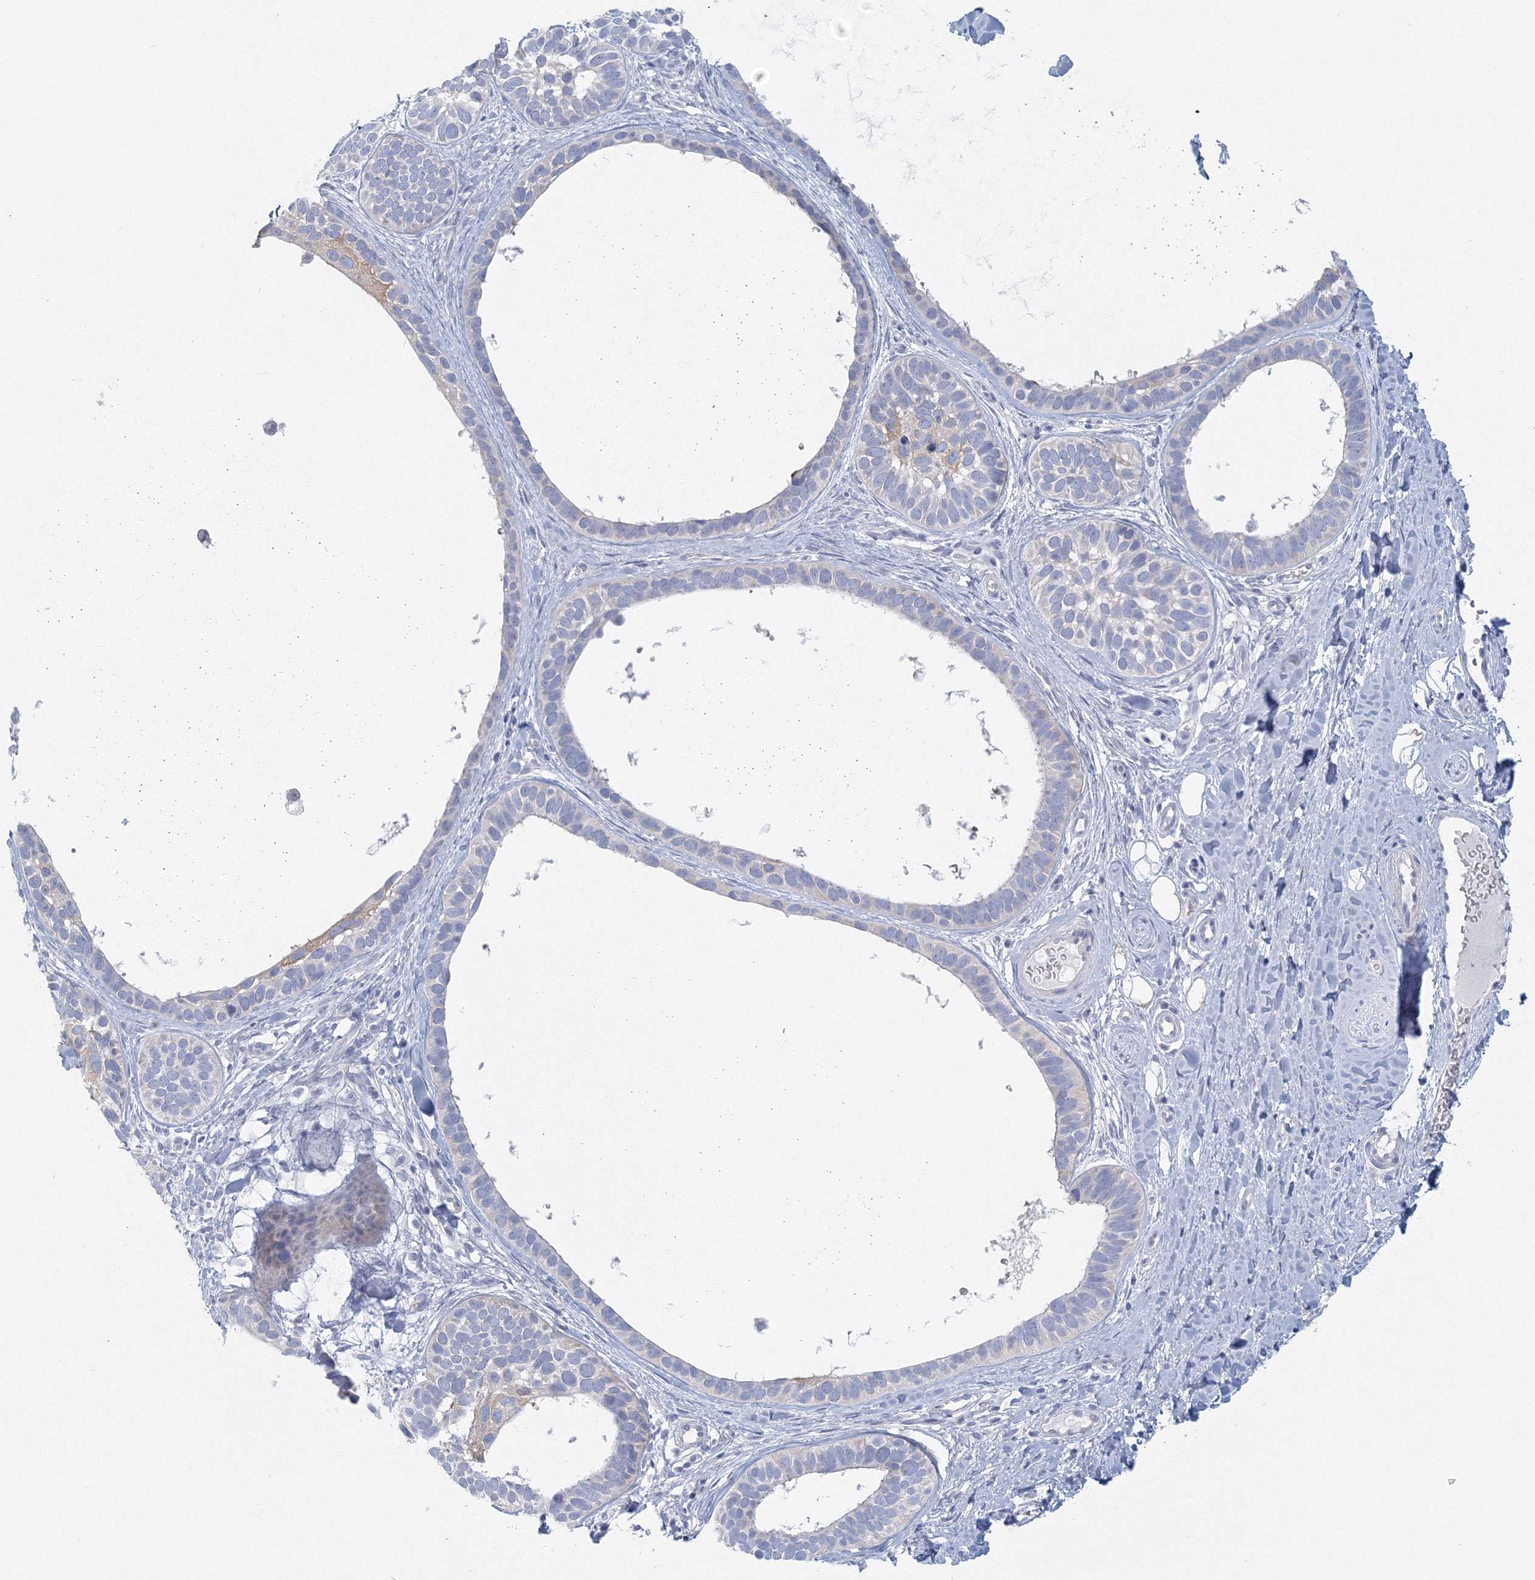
{"staining": {"intensity": "negative", "quantity": "none", "location": "none"}, "tissue": "skin cancer", "cell_type": "Tumor cells", "image_type": "cancer", "snomed": [{"axis": "morphology", "description": "Basal cell carcinoma"}, {"axis": "topography", "description": "Skin"}], "caption": "This is a image of IHC staining of basal cell carcinoma (skin), which shows no positivity in tumor cells.", "gene": "TACC2", "patient": {"sex": "male", "age": 62}}